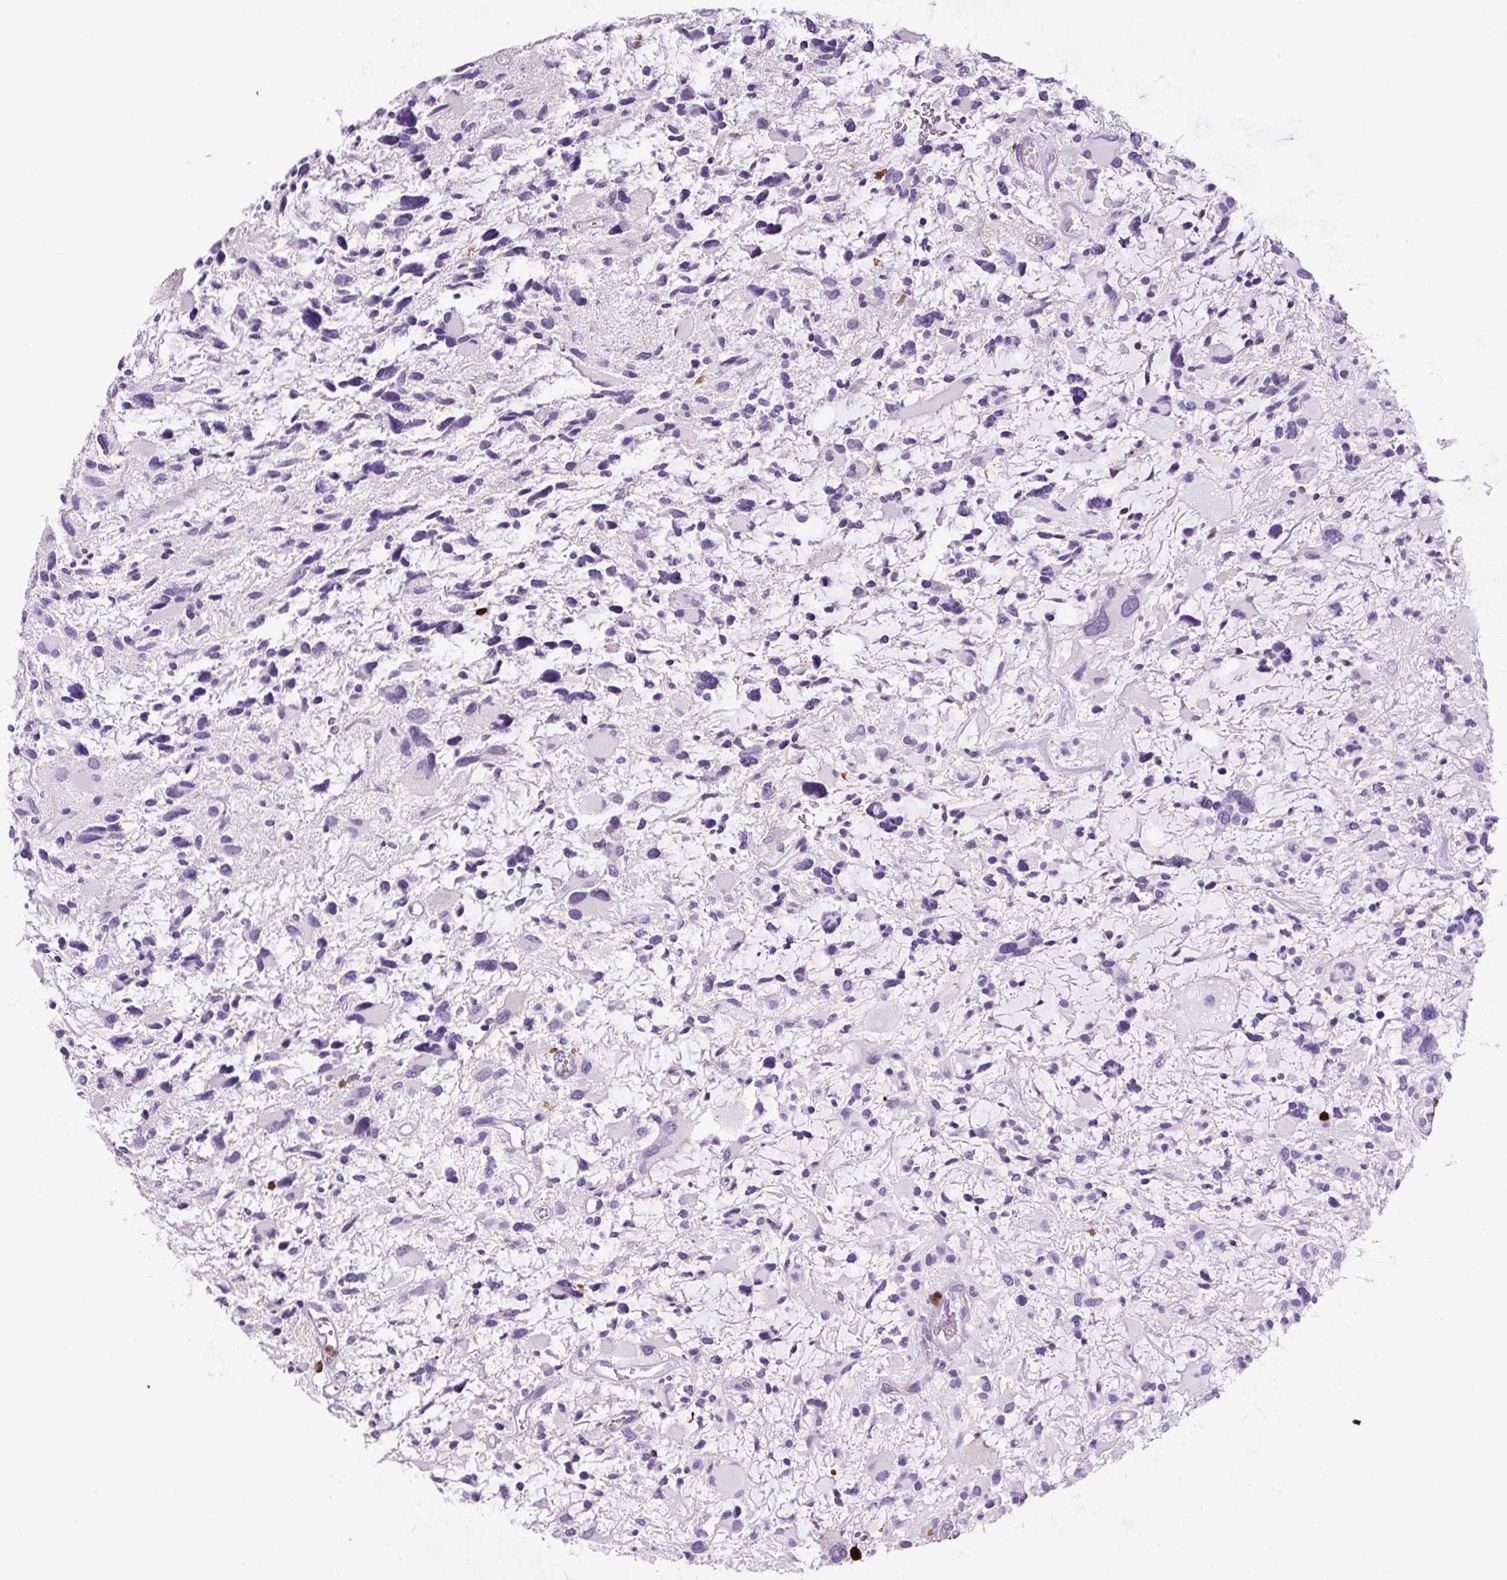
{"staining": {"intensity": "negative", "quantity": "none", "location": "none"}, "tissue": "glioma", "cell_type": "Tumor cells", "image_type": "cancer", "snomed": [{"axis": "morphology", "description": "Glioma, malignant, High grade"}, {"axis": "topography", "description": "Brain"}], "caption": "IHC micrograph of neoplastic tissue: human malignant glioma (high-grade) stained with DAB shows no significant protein expression in tumor cells. (Stains: DAB (3,3'-diaminobenzidine) IHC with hematoxylin counter stain, Microscopy: brightfield microscopy at high magnification).", "gene": "S100A4", "patient": {"sex": "female", "age": 11}}